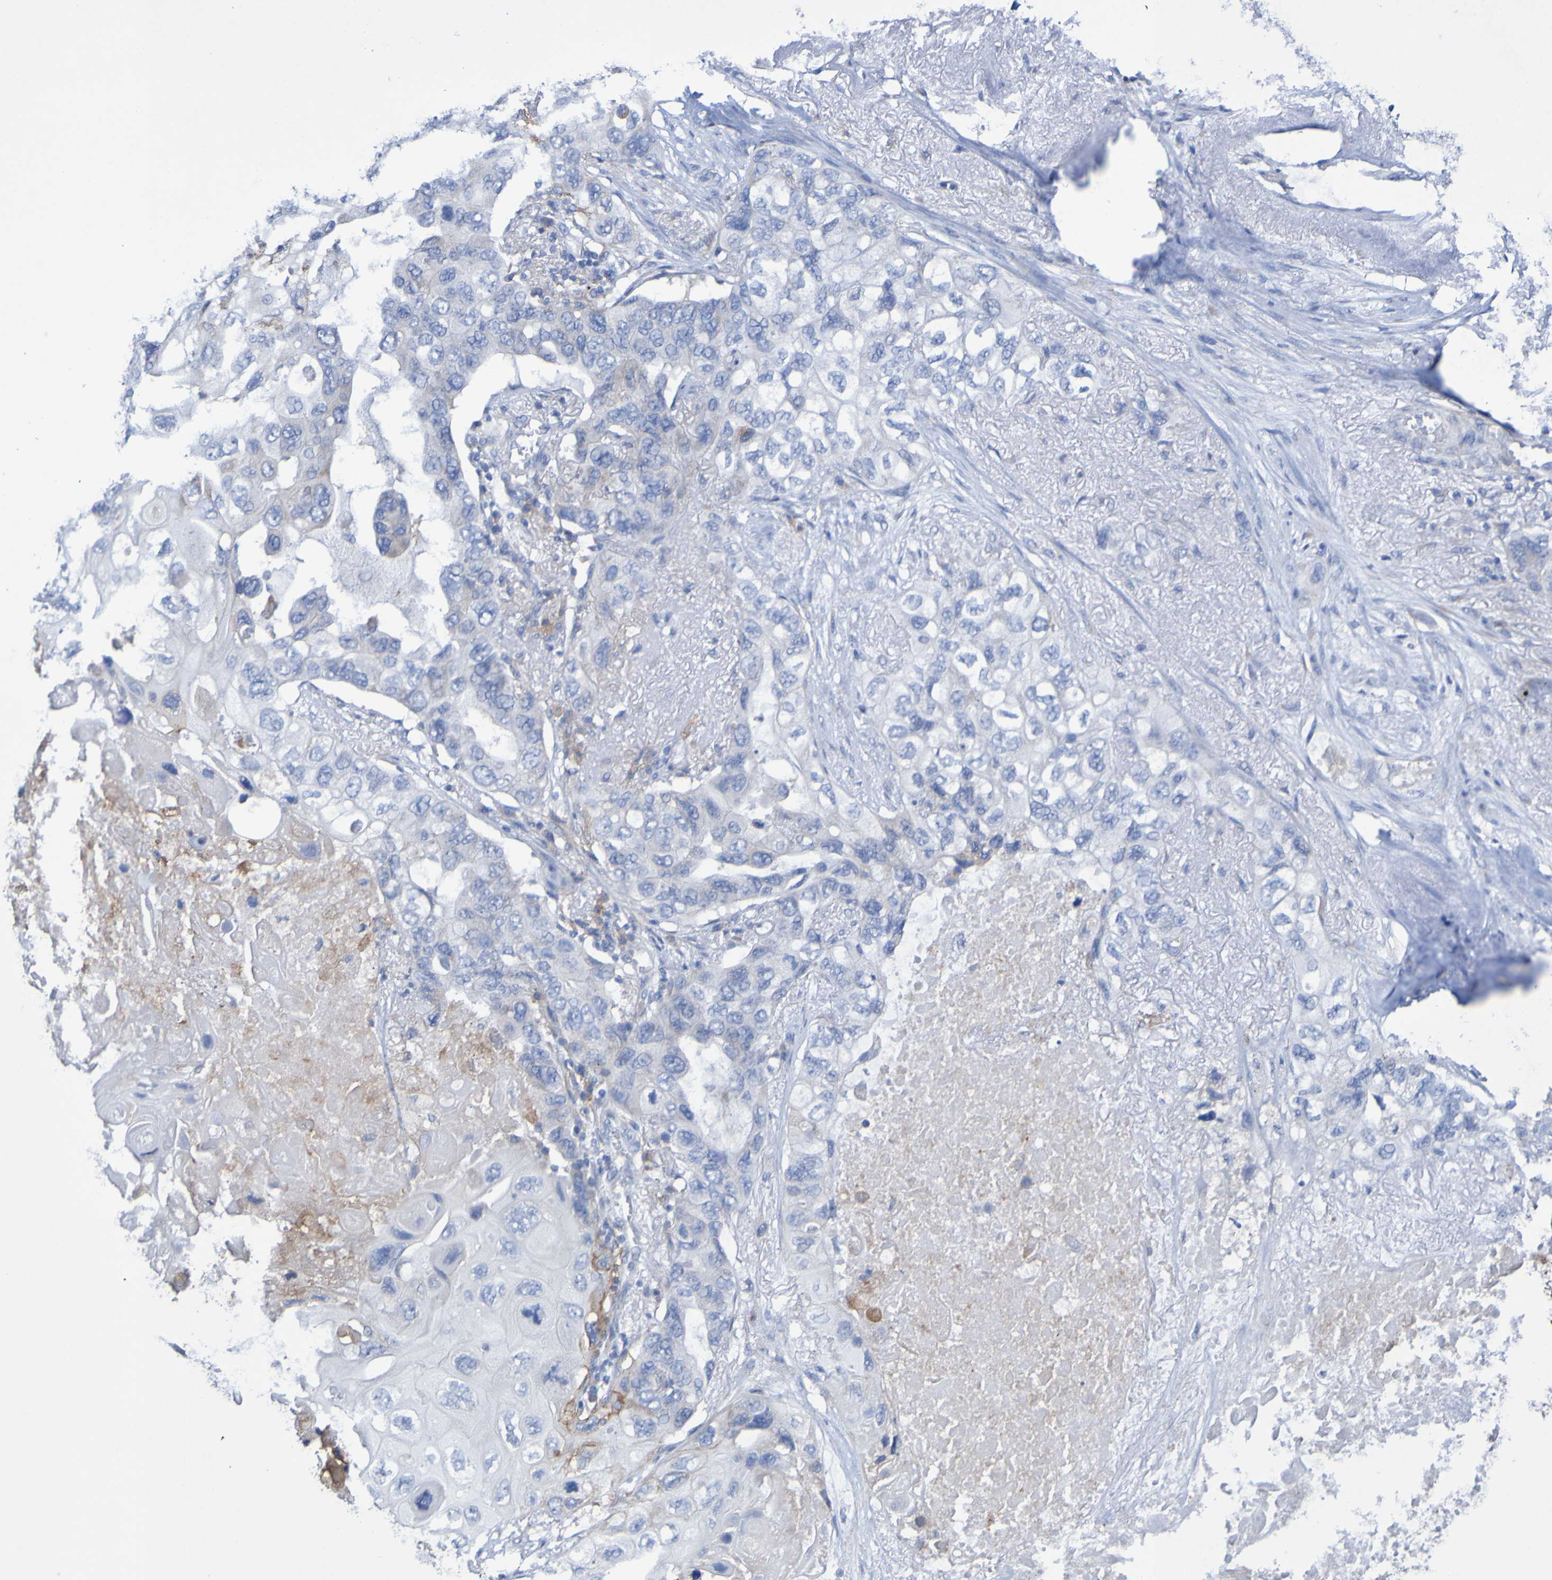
{"staining": {"intensity": "moderate", "quantity": "<25%", "location": "cytoplasmic/membranous"}, "tissue": "lung cancer", "cell_type": "Tumor cells", "image_type": "cancer", "snomed": [{"axis": "morphology", "description": "Squamous cell carcinoma, NOS"}, {"axis": "topography", "description": "Lung"}], "caption": "Immunohistochemical staining of lung cancer (squamous cell carcinoma) displays low levels of moderate cytoplasmic/membranous expression in approximately <25% of tumor cells.", "gene": "SLC3A2", "patient": {"sex": "female", "age": 73}}